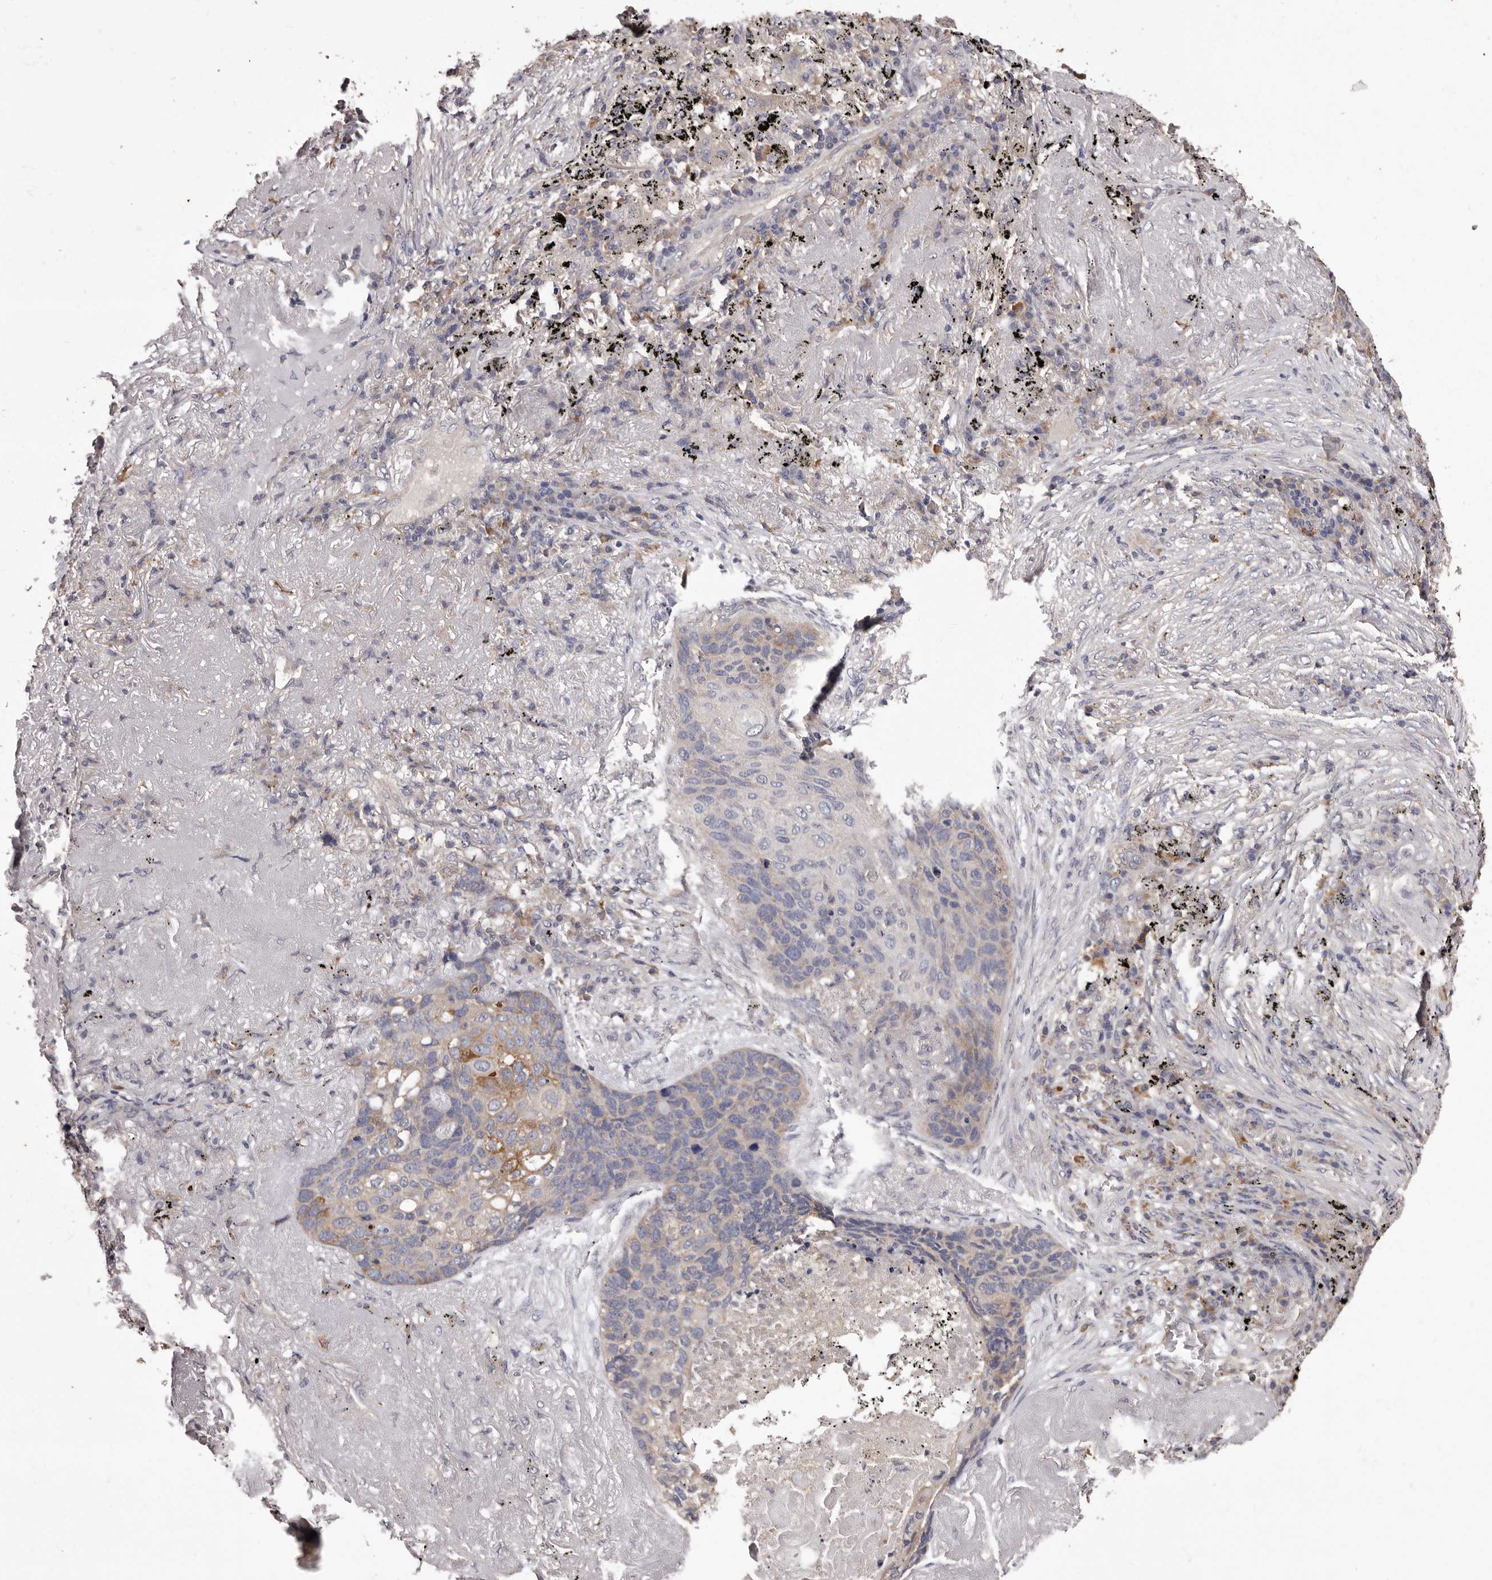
{"staining": {"intensity": "moderate", "quantity": "<25%", "location": "cytoplasmic/membranous"}, "tissue": "lung cancer", "cell_type": "Tumor cells", "image_type": "cancer", "snomed": [{"axis": "morphology", "description": "Squamous cell carcinoma, NOS"}, {"axis": "topography", "description": "Lung"}], "caption": "Immunohistochemistry micrograph of neoplastic tissue: human squamous cell carcinoma (lung) stained using immunohistochemistry displays low levels of moderate protein expression localized specifically in the cytoplasmic/membranous of tumor cells, appearing as a cytoplasmic/membranous brown color.", "gene": "ETNK1", "patient": {"sex": "female", "age": 63}}